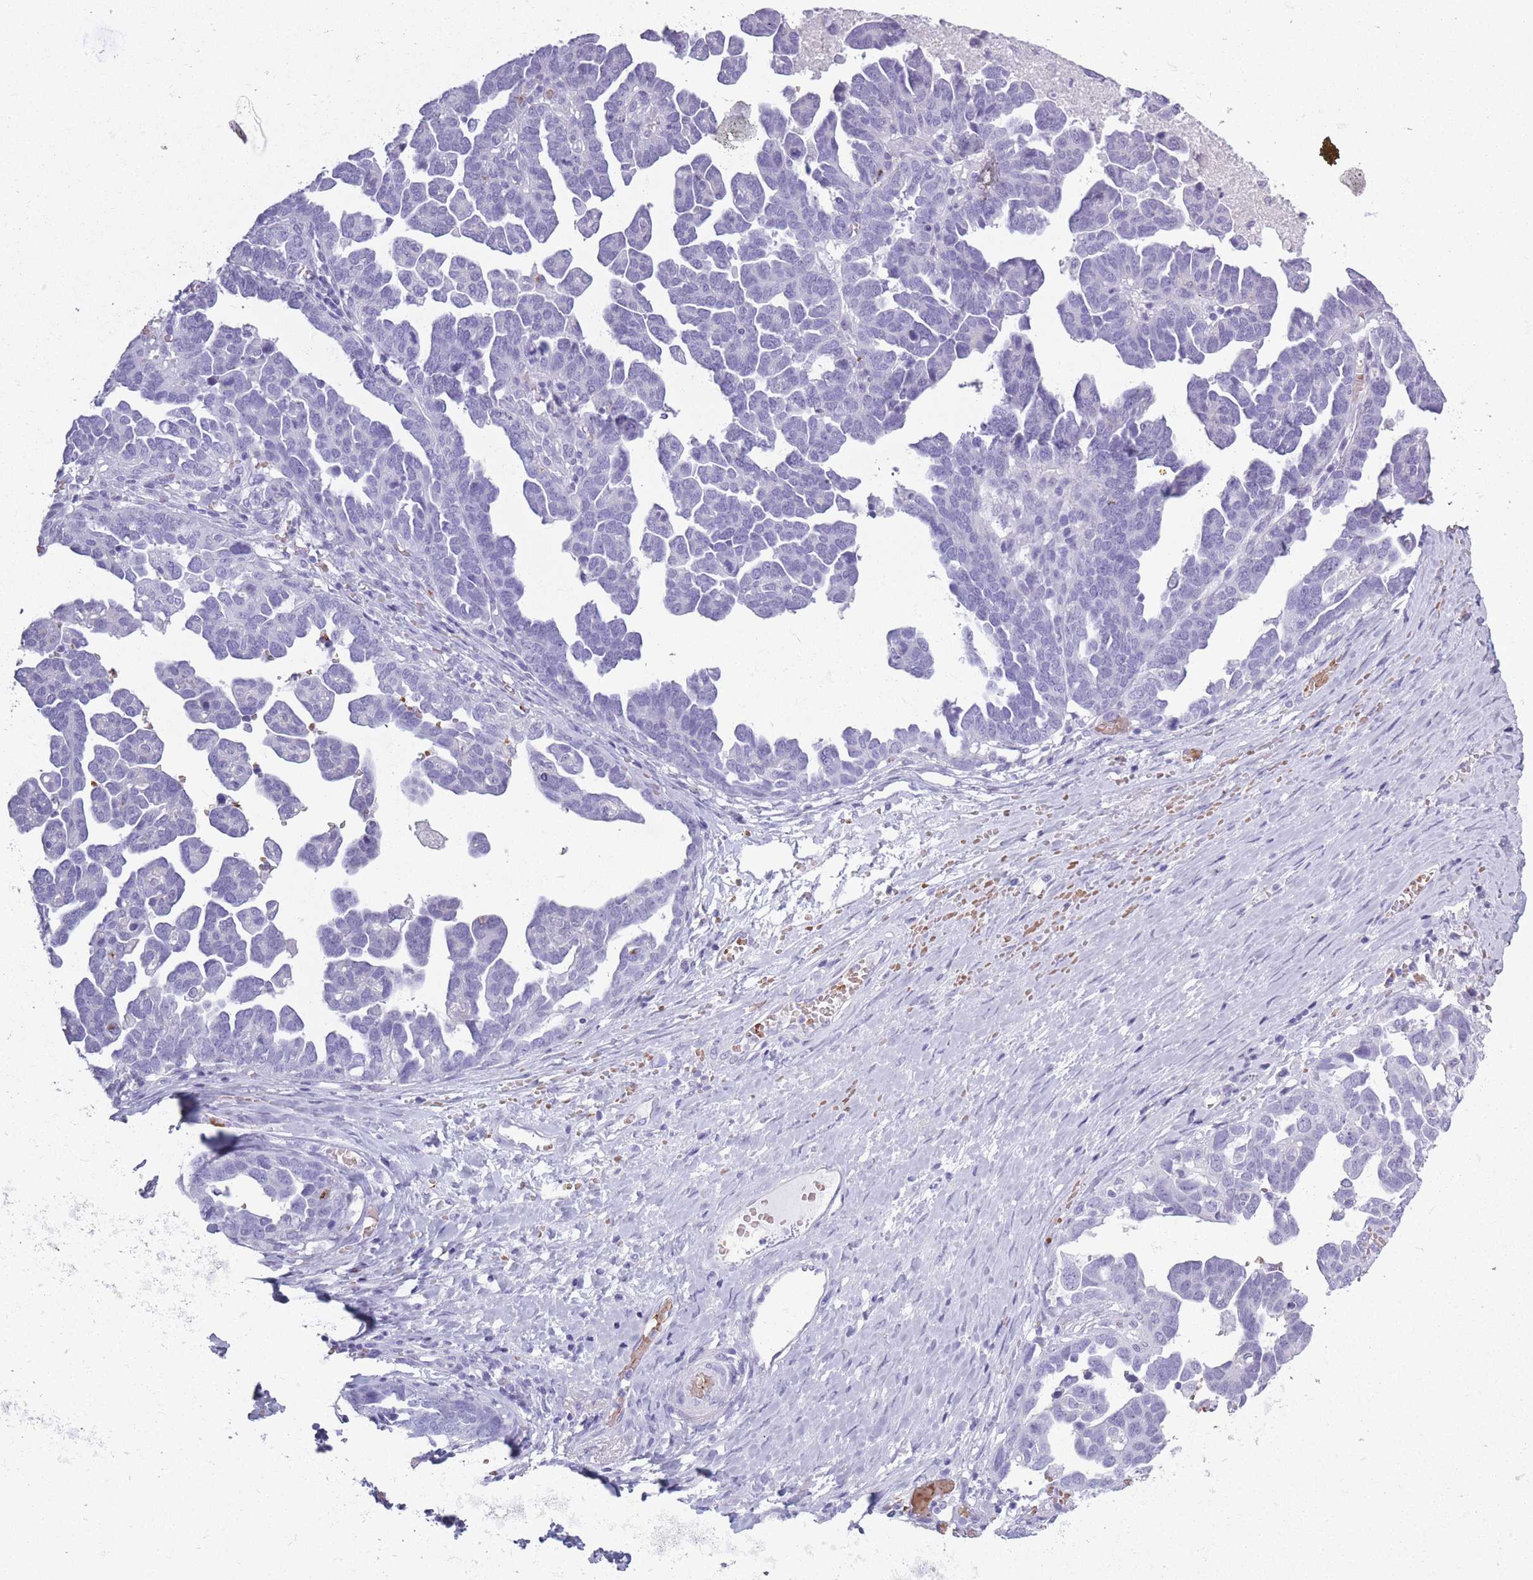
{"staining": {"intensity": "negative", "quantity": "none", "location": "none"}, "tissue": "ovarian cancer", "cell_type": "Tumor cells", "image_type": "cancer", "snomed": [{"axis": "morphology", "description": "Cystadenocarcinoma, serous, NOS"}, {"axis": "topography", "description": "Ovary"}], "caption": "This histopathology image is of ovarian serous cystadenocarcinoma stained with IHC to label a protein in brown with the nuclei are counter-stained blue. There is no positivity in tumor cells.", "gene": "OR7C1", "patient": {"sex": "female", "age": 54}}